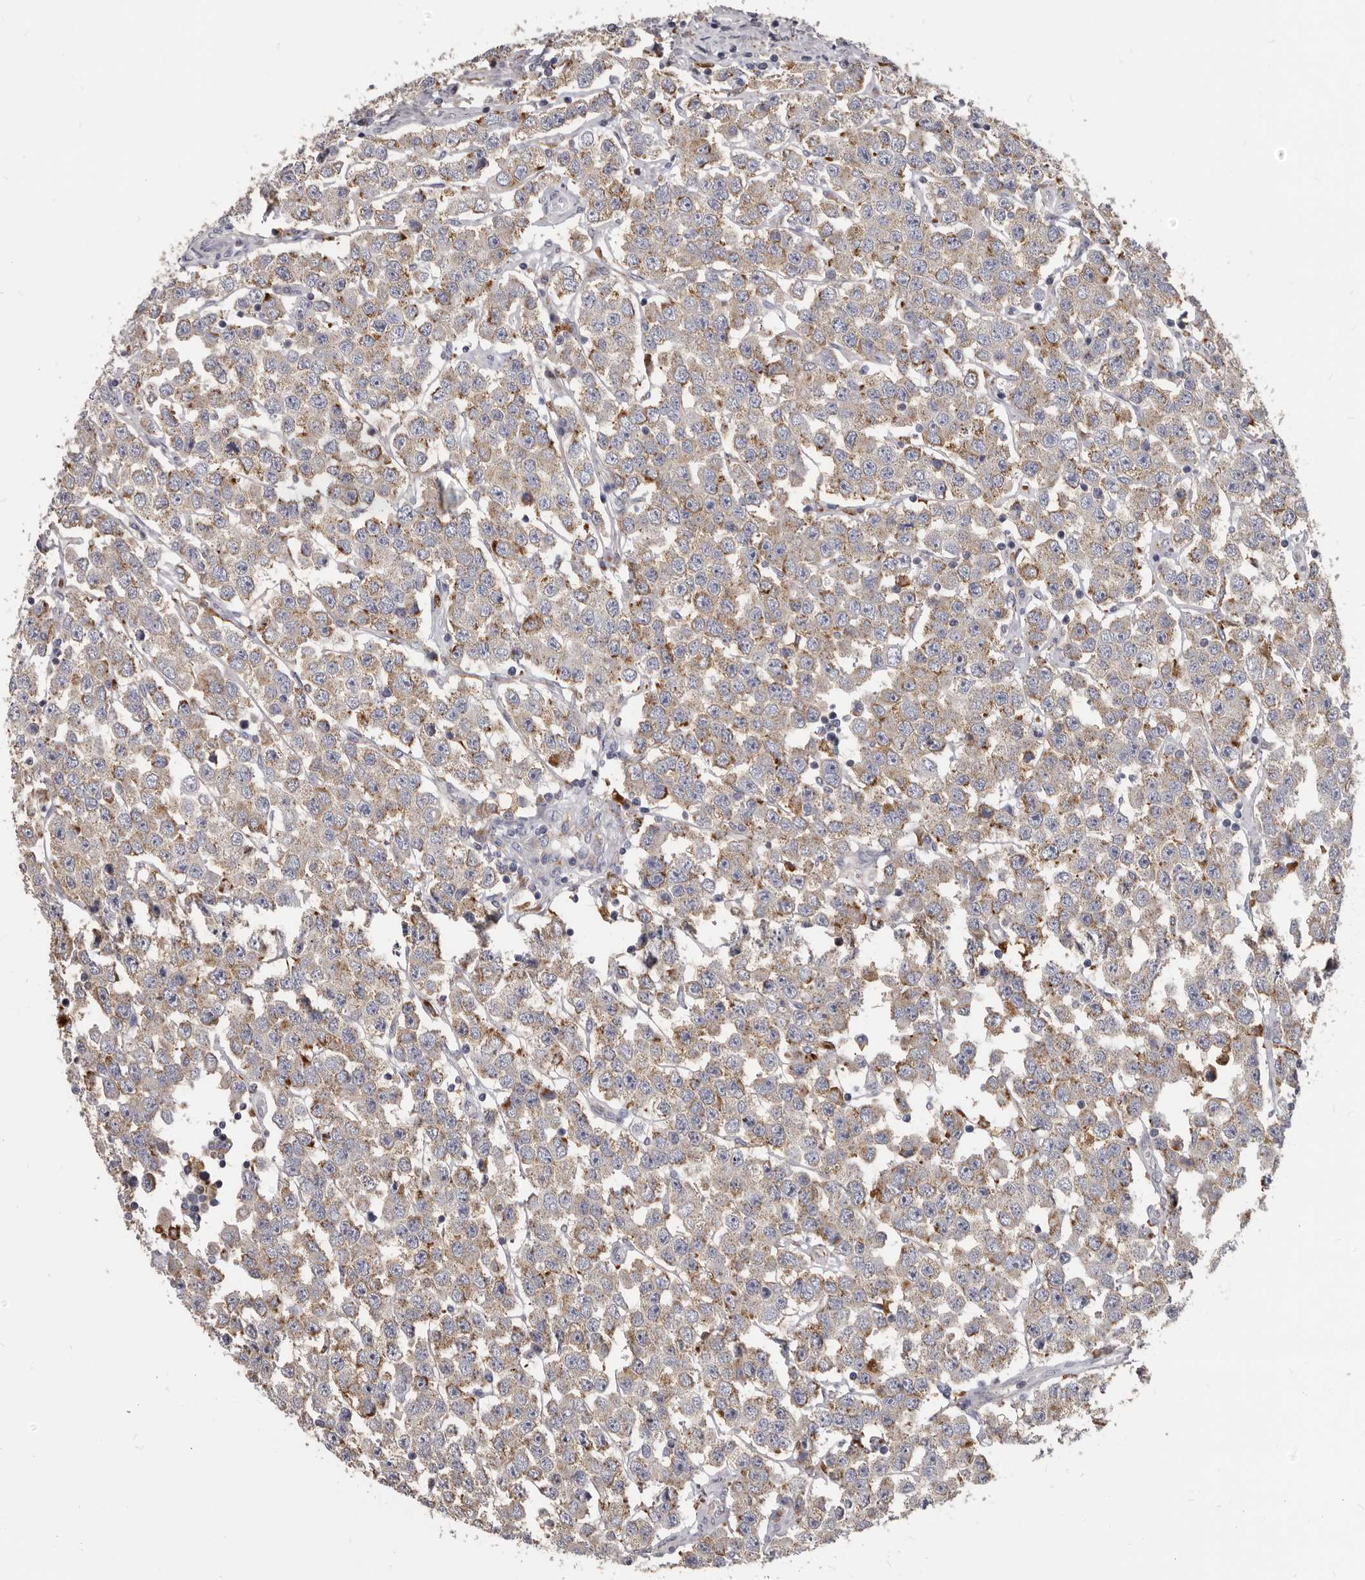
{"staining": {"intensity": "moderate", "quantity": ">75%", "location": "cytoplasmic/membranous"}, "tissue": "testis cancer", "cell_type": "Tumor cells", "image_type": "cancer", "snomed": [{"axis": "morphology", "description": "Seminoma, NOS"}, {"axis": "topography", "description": "Testis"}], "caption": "DAB immunohistochemical staining of human seminoma (testis) exhibits moderate cytoplasmic/membranous protein expression in approximately >75% of tumor cells.", "gene": "PI4K2A", "patient": {"sex": "male", "age": 28}}